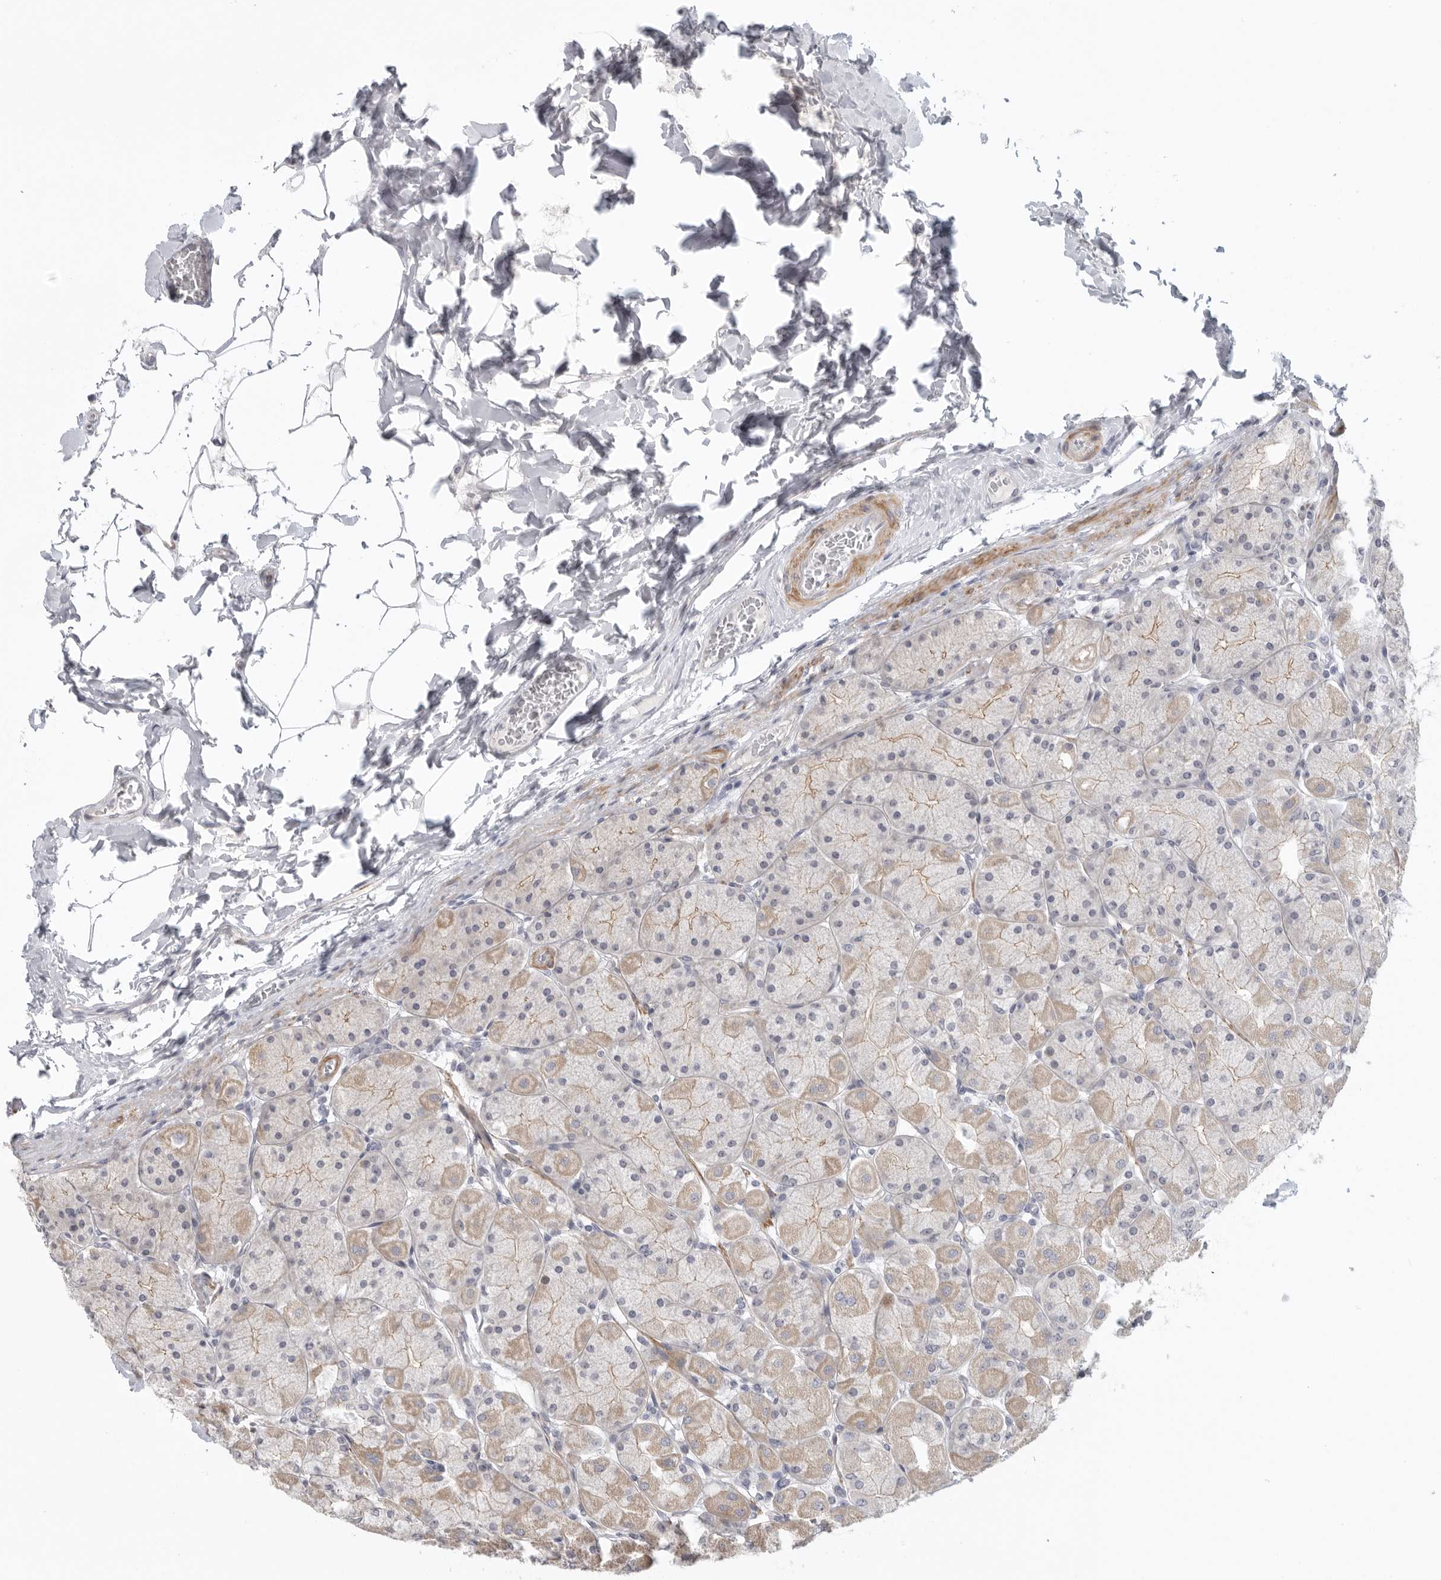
{"staining": {"intensity": "moderate", "quantity": "25%-75%", "location": "cytoplasmic/membranous"}, "tissue": "stomach", "cell_type": "Glandular cells", "image_type": "normal", "snomed": [{"axis": "morphology", "description": "Normal tissue, NOS"}, {"axis": "topography", "description": "Stomach, upper"}], "caption": "Protein analysis of unremarkable stomach reveals moderate cytoplasmic/membranous expression in about 25%-75% of glandular cells.", "gene": "STAB2", "patient": {"sex": "female", "age": 56}}